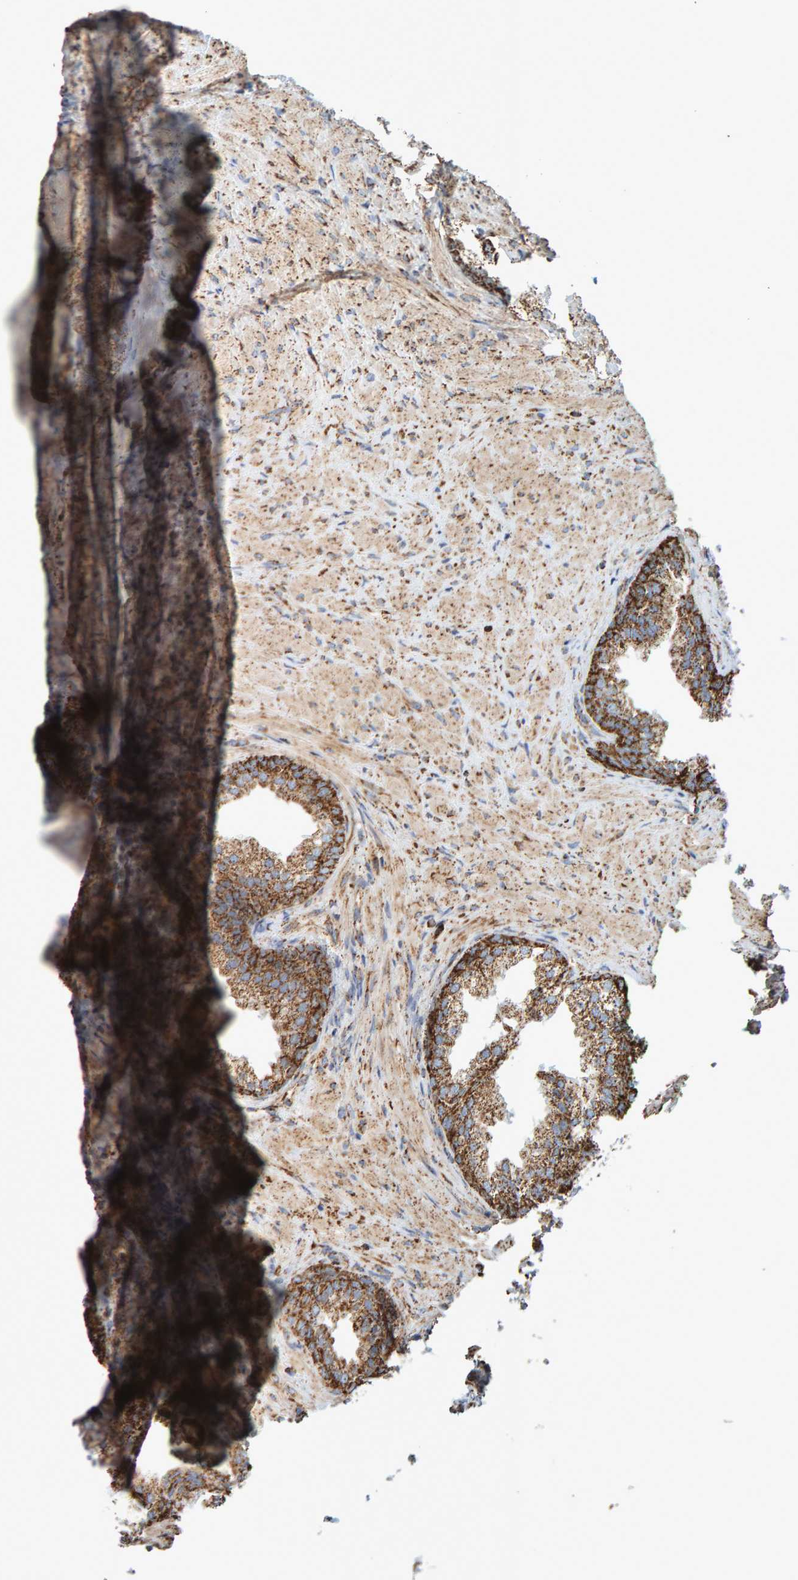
{"staining": {"intensity": "moderate", "quantity": ">75%", "location": "cytoplasmic/membranous"}, "tissue": "prostate", "cell_type": "Glandular cells", "image_type": "normal", "snomed": [{"axis": "morphology", "description": "Normal tissue, NOS"}, {"axis": "topography", "description": "Prostate"}], "caption": "Normal prostate demonstrates moderate cytoplasmic/membranous positivity in about >75% of glandular cells, visualized by immunohistochemistry. (DAB (3,3'-diaminobenzidine) = brown stain, brightfield microscopy at high magnification).", "gene": "MRPL45", "patient": {"sex": "male", "age": 76}}